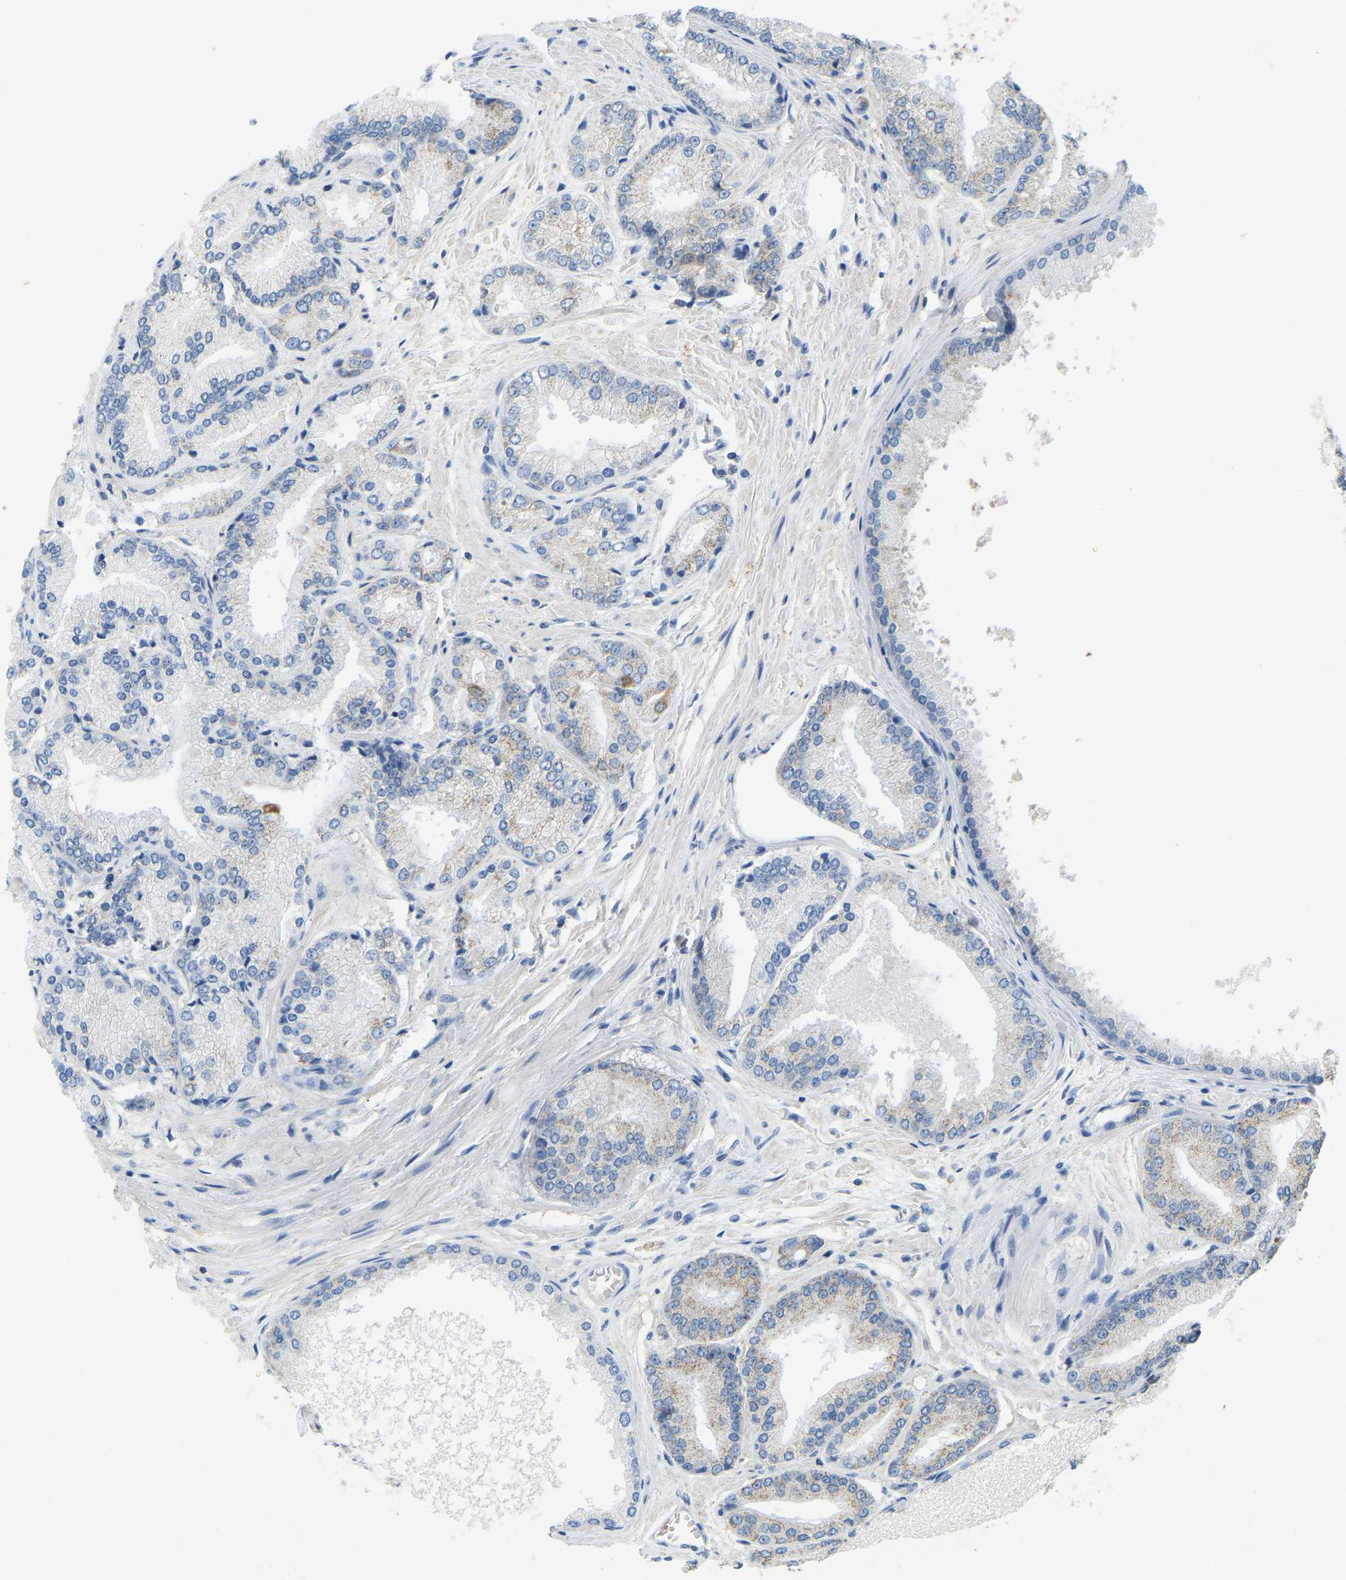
{"staining": {"intensity": "negative", "quantity": "none", "location": "none"}, "tissue": "prostate cancer", "cell_type": "Tumor cells", "image_type": "cancer", "snomed": [{"axis": "morphology", "description": "Adenocarcinoma, High grade"}, {"axis": "topography", "description": "Prostate"}], "caption": "Tumor cells show no significant staining in prostate adenocarcinoma (high-grade).", "gene": "SERPINB5", "patient": {"sex": "male", "age": 59}}